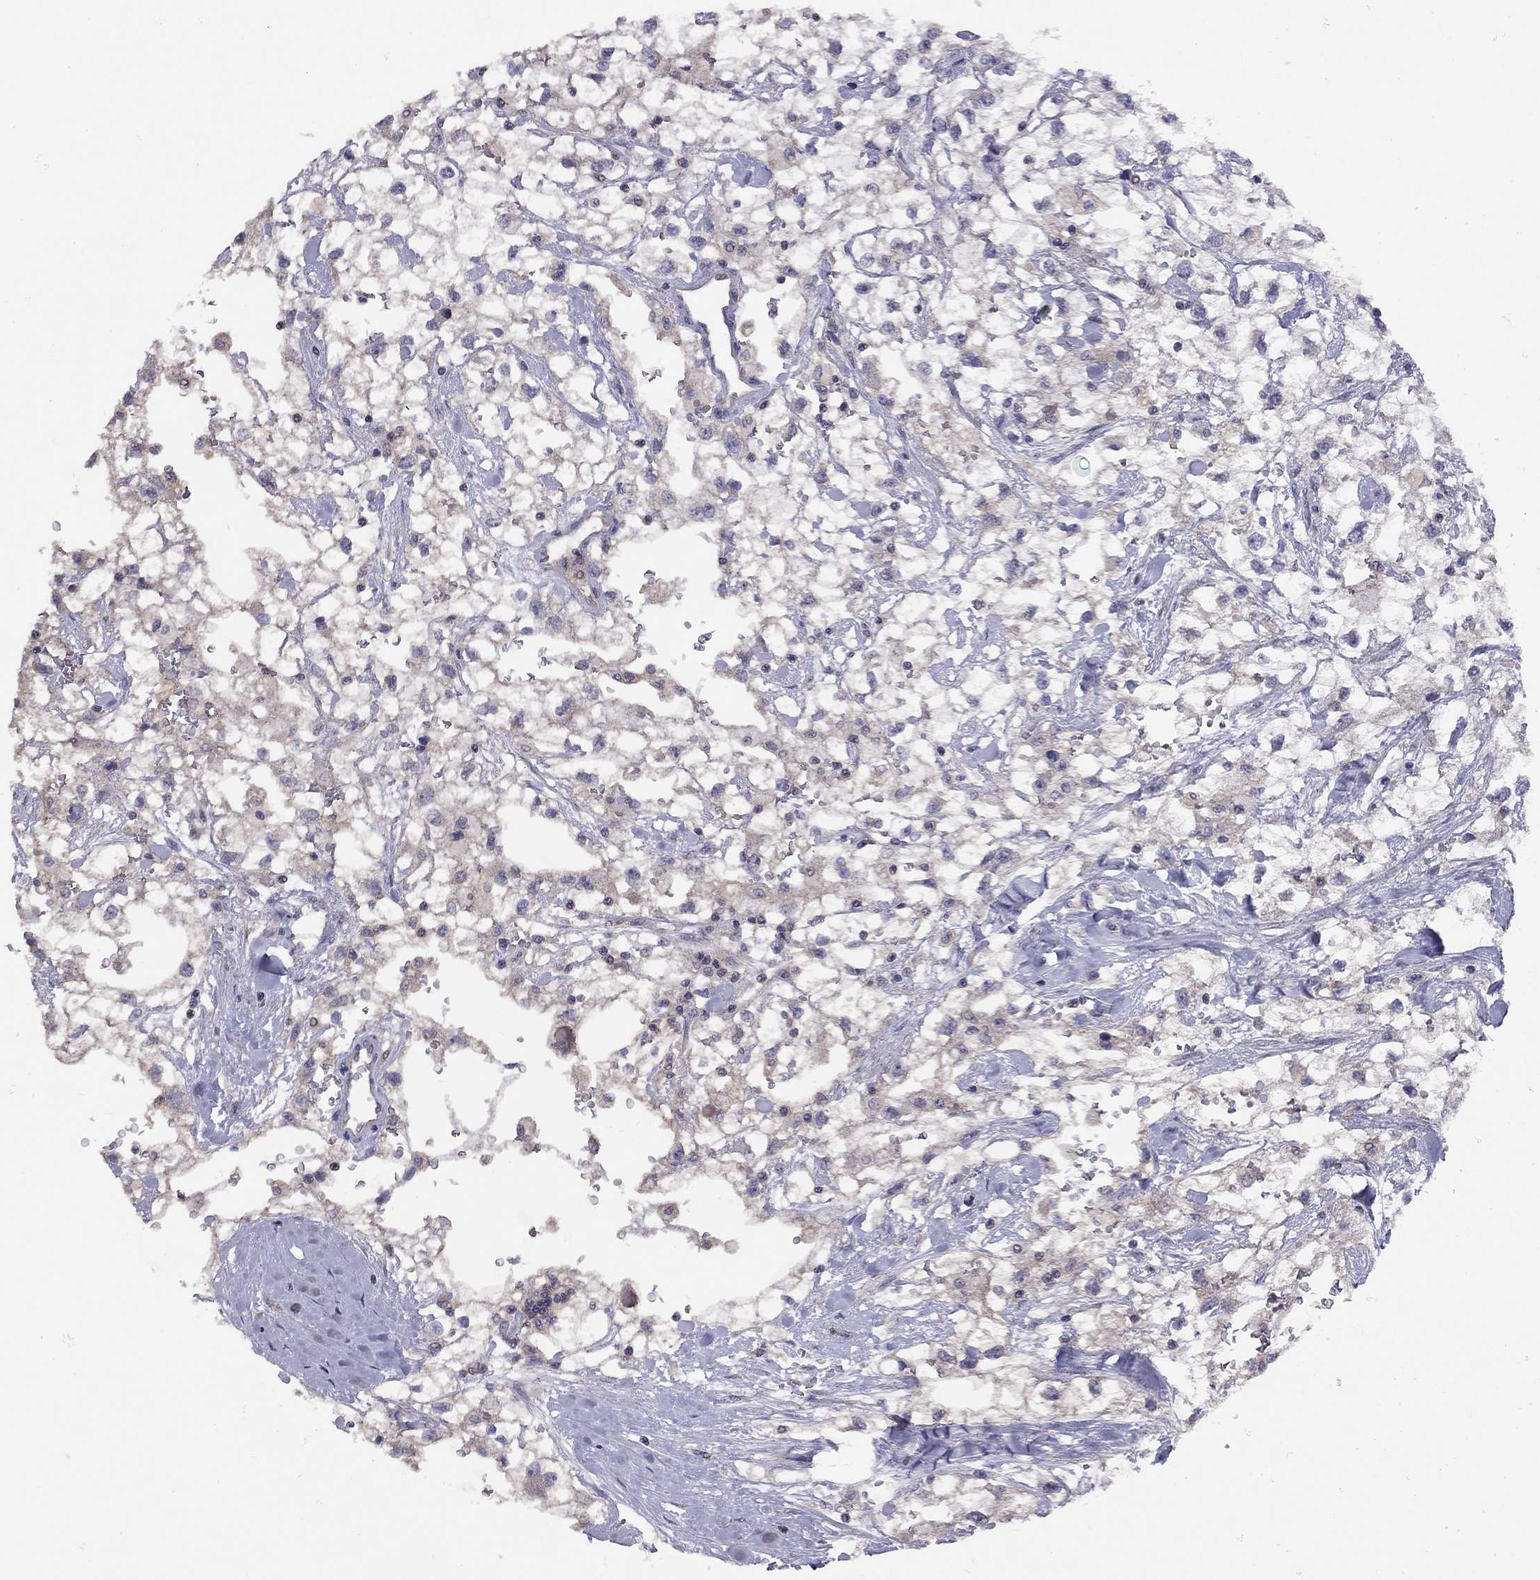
{"staining": {"intensity": "negative", "quantity": "none", "location": "none"}, "tissue": "renal cancer", "cell_type": "Tumor cells", "image_type": "cancer", "snomed": [{"axis": "morphology", "description": "Adenocarcinoma, NOS"}, {"axis": "topography", "description": "Kidney"}], "caption": "This is an immunohistochemistry (IHC) histopathology image of human renal adenocarcinoma. There is no expression in tumor cells.", "gene": "RTP5", "patient": {"sex": "male", "age": 59}}